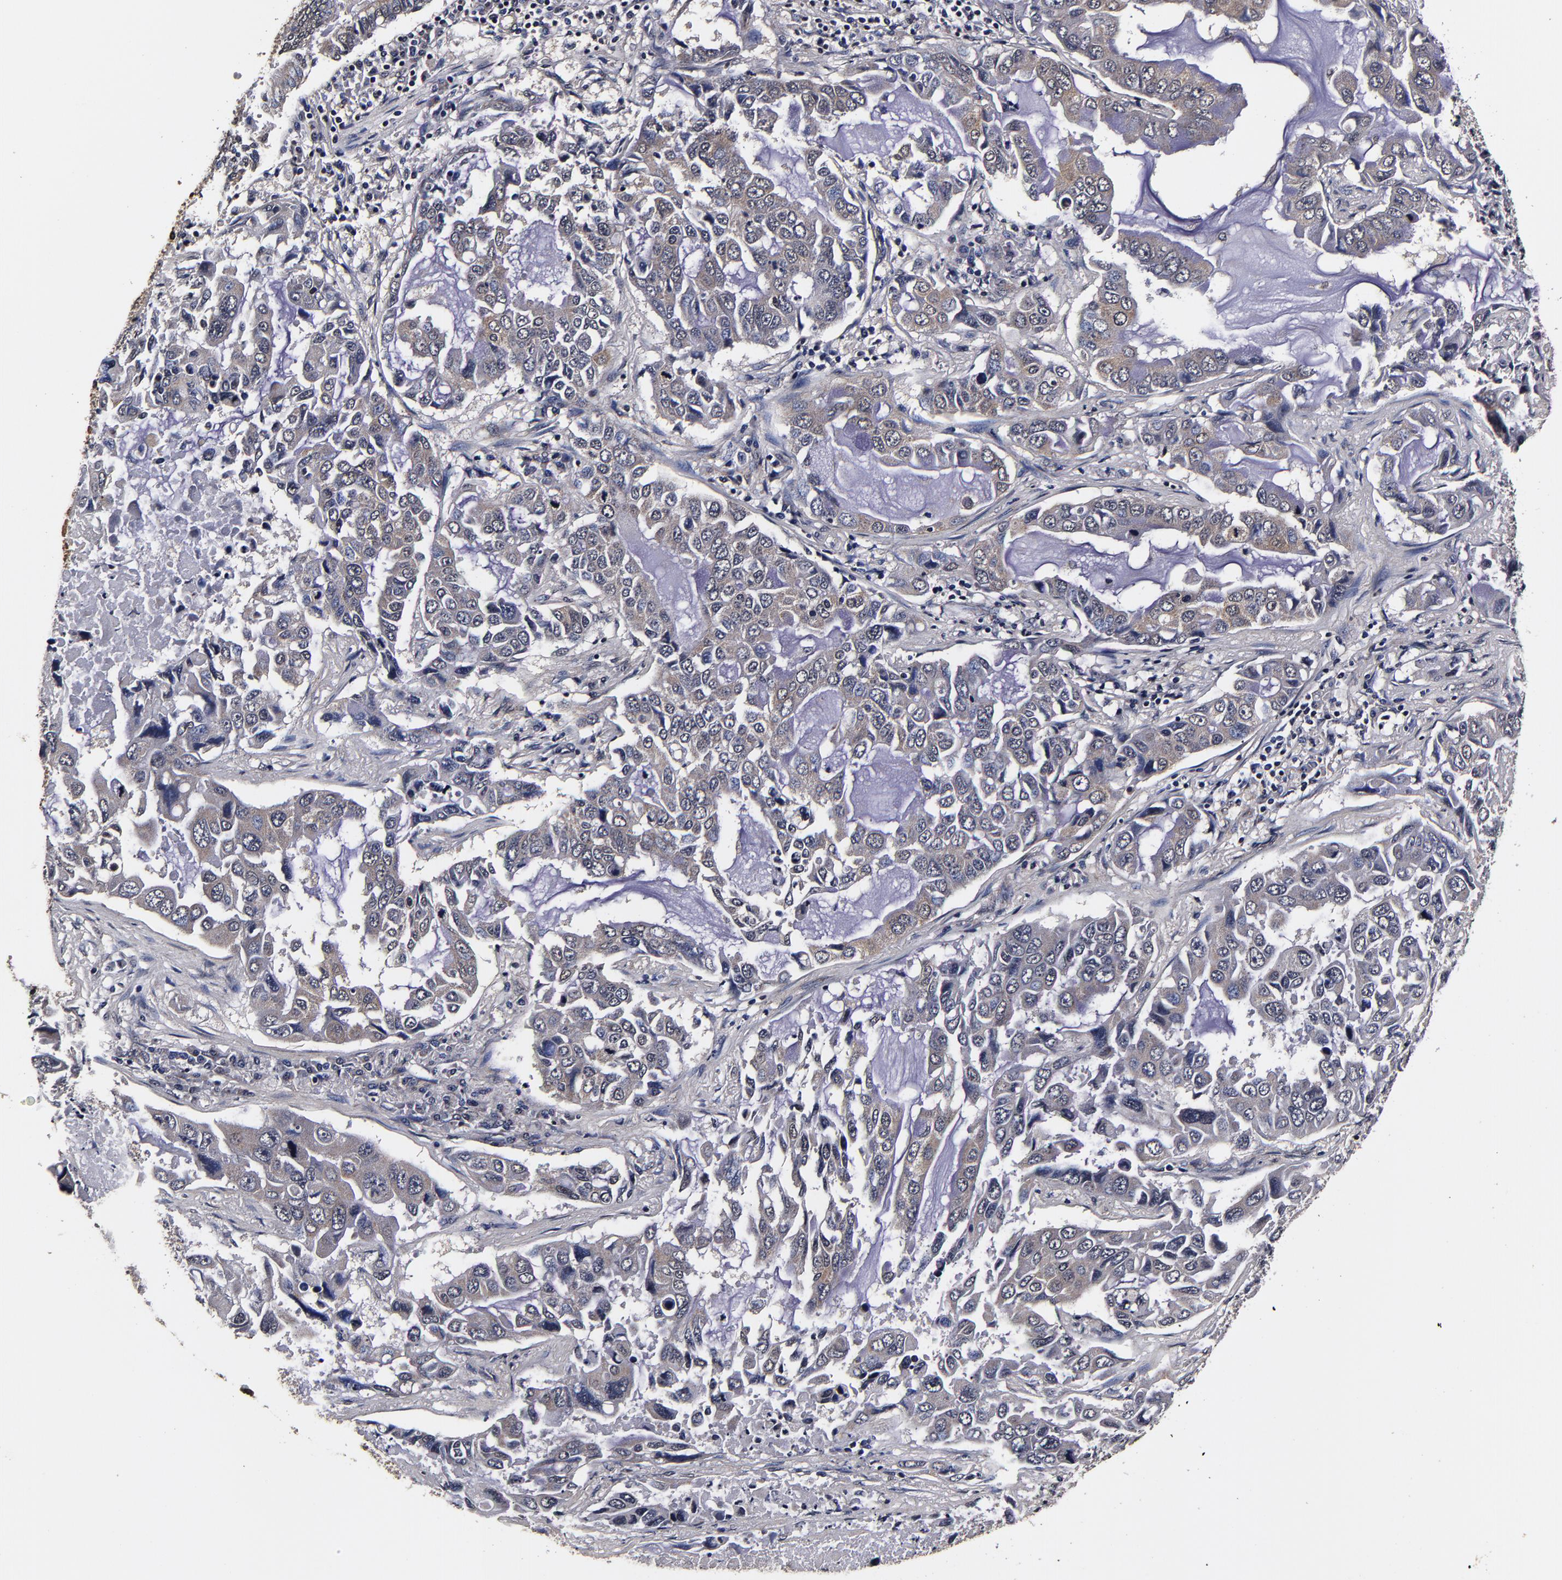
{"staining": {"intensity": "weak", "quantity": ">75%", "location": "cytoplasmic/membranous"}, "tissue": "lung cancer", "cell_type": "Tumor cells", "image_type": "cancer", "snomed": [{"axis": "morphology", "description": "Adenocarcinoma, NOS"}, {"axis": "topography", "description": "Lung"}], "caption": "Protein expression analysis of human lung cancer (adenocarcinoma) reveals weak cytoplasmic/membranous positivity in approximately >75% of tumor cells.", "gene": "MMP15", "patient": {"sex": "male", "age": 64}}